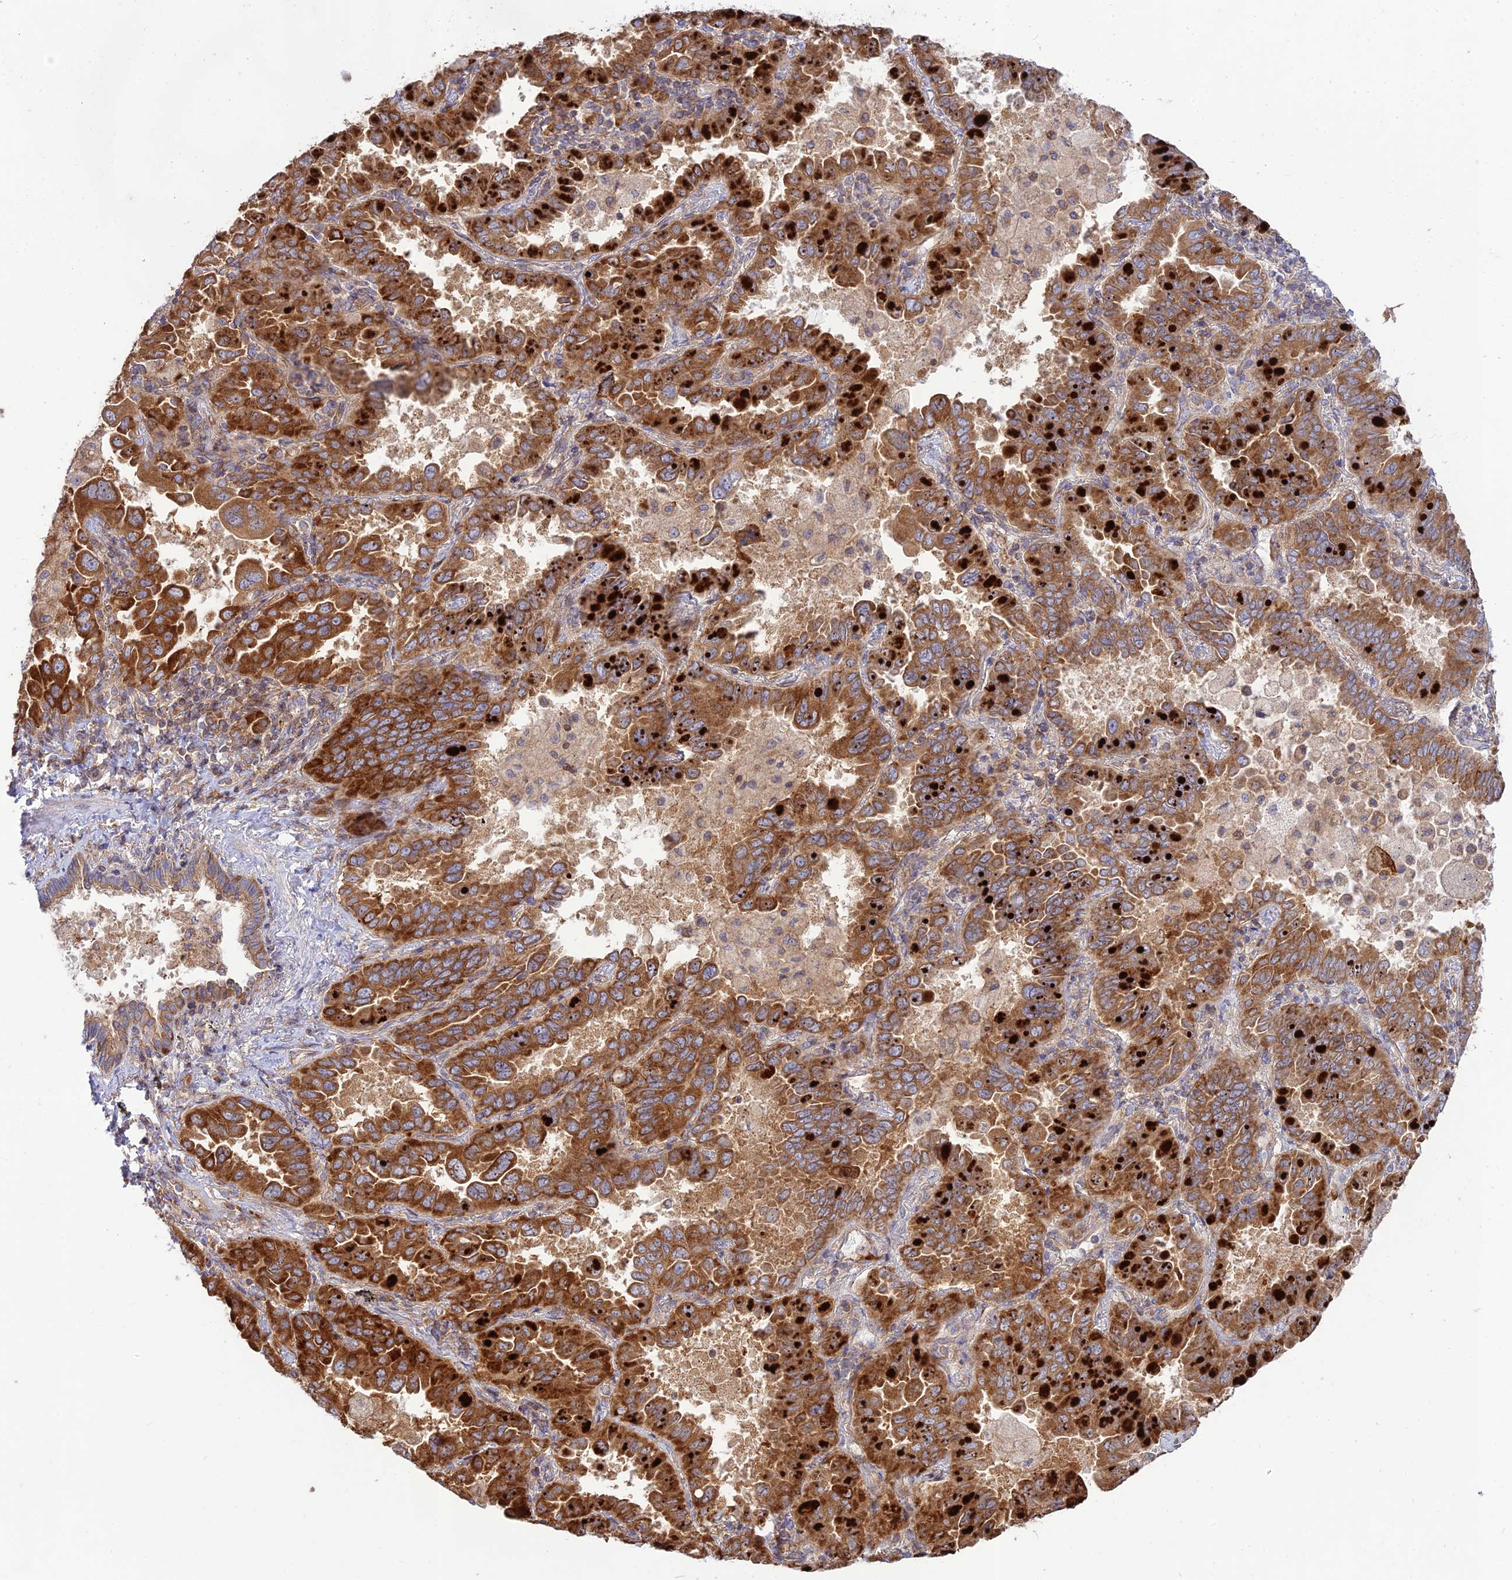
{"staining": {"intensity": "strong", "quantity": ">75%", "location": "cytoplasmic/membranous"}, "tissue": "lung cancer", "cell_type": "Tumor cells", "image_type": "cancer", "snomed": [{"axis": "morphology", "description": "Adenocarcinoma, NOS"}, {"axis": "topography", "description": "Lung"}], "caption": "Brown immunohistochemical staining in human lung adenocarcinoma shows strong cytoplasmic/membranous expression in about >75% of tumor cells.", "gene": "PIMREG", "patient": {"sex": "male", "age": 64}}